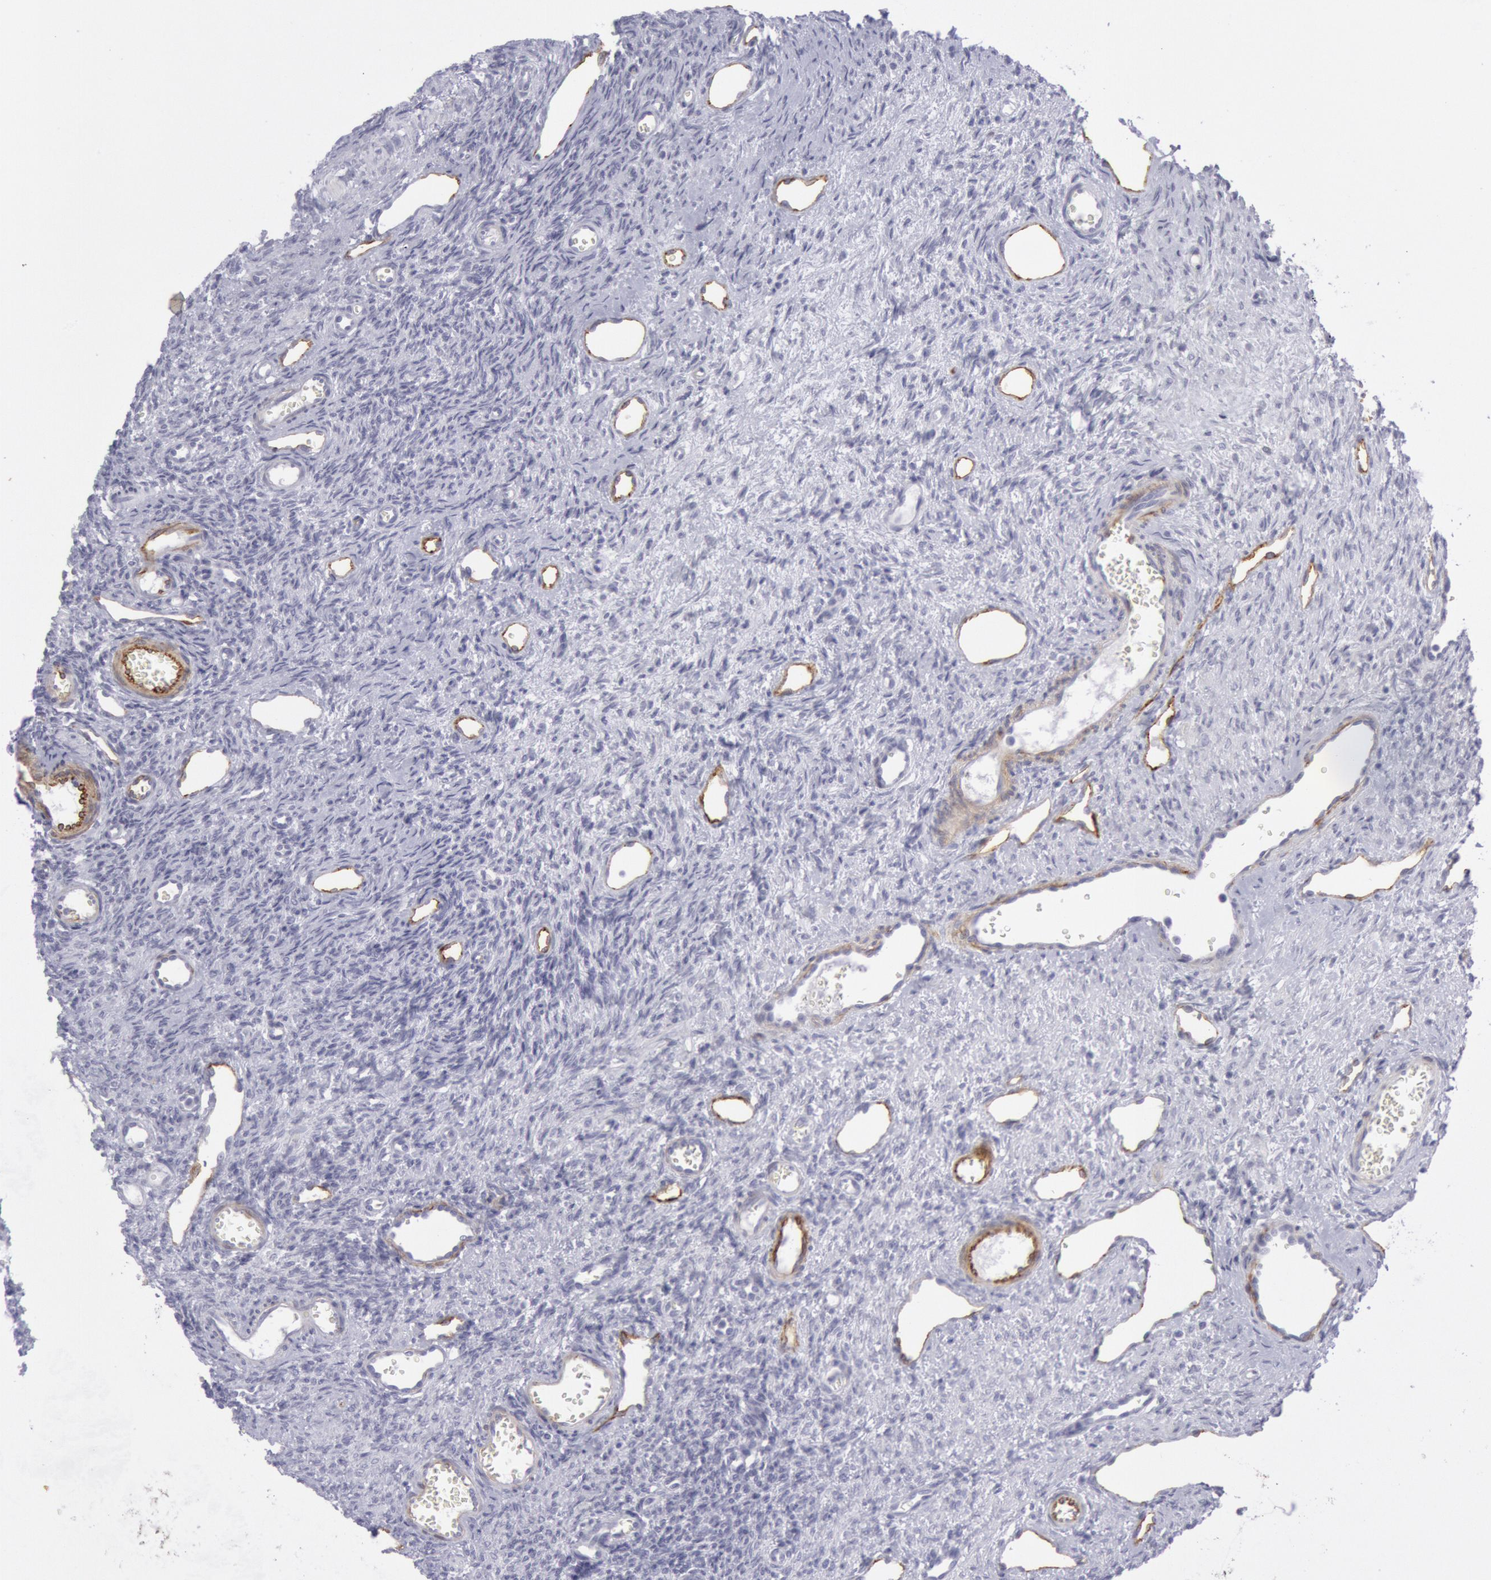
{"staining": {"intensity": "negative", "quantity": "none", "location": "none"}, "tissue": "ovary", "cell_type": "Ovarian stroma cells", "image_type": "normal", "snomed": [{"axis": "morphology", "description": "Normal tissue, NOS"}, {"axis": "topography", "description": "Ovary"}], "caption": "This is an immunohistochemistry micrograph of benign human ovary. There is no expression in ovarian stroma cells.", "gene": "CDH13", "patient": {"sex": "female", "age": 33}}